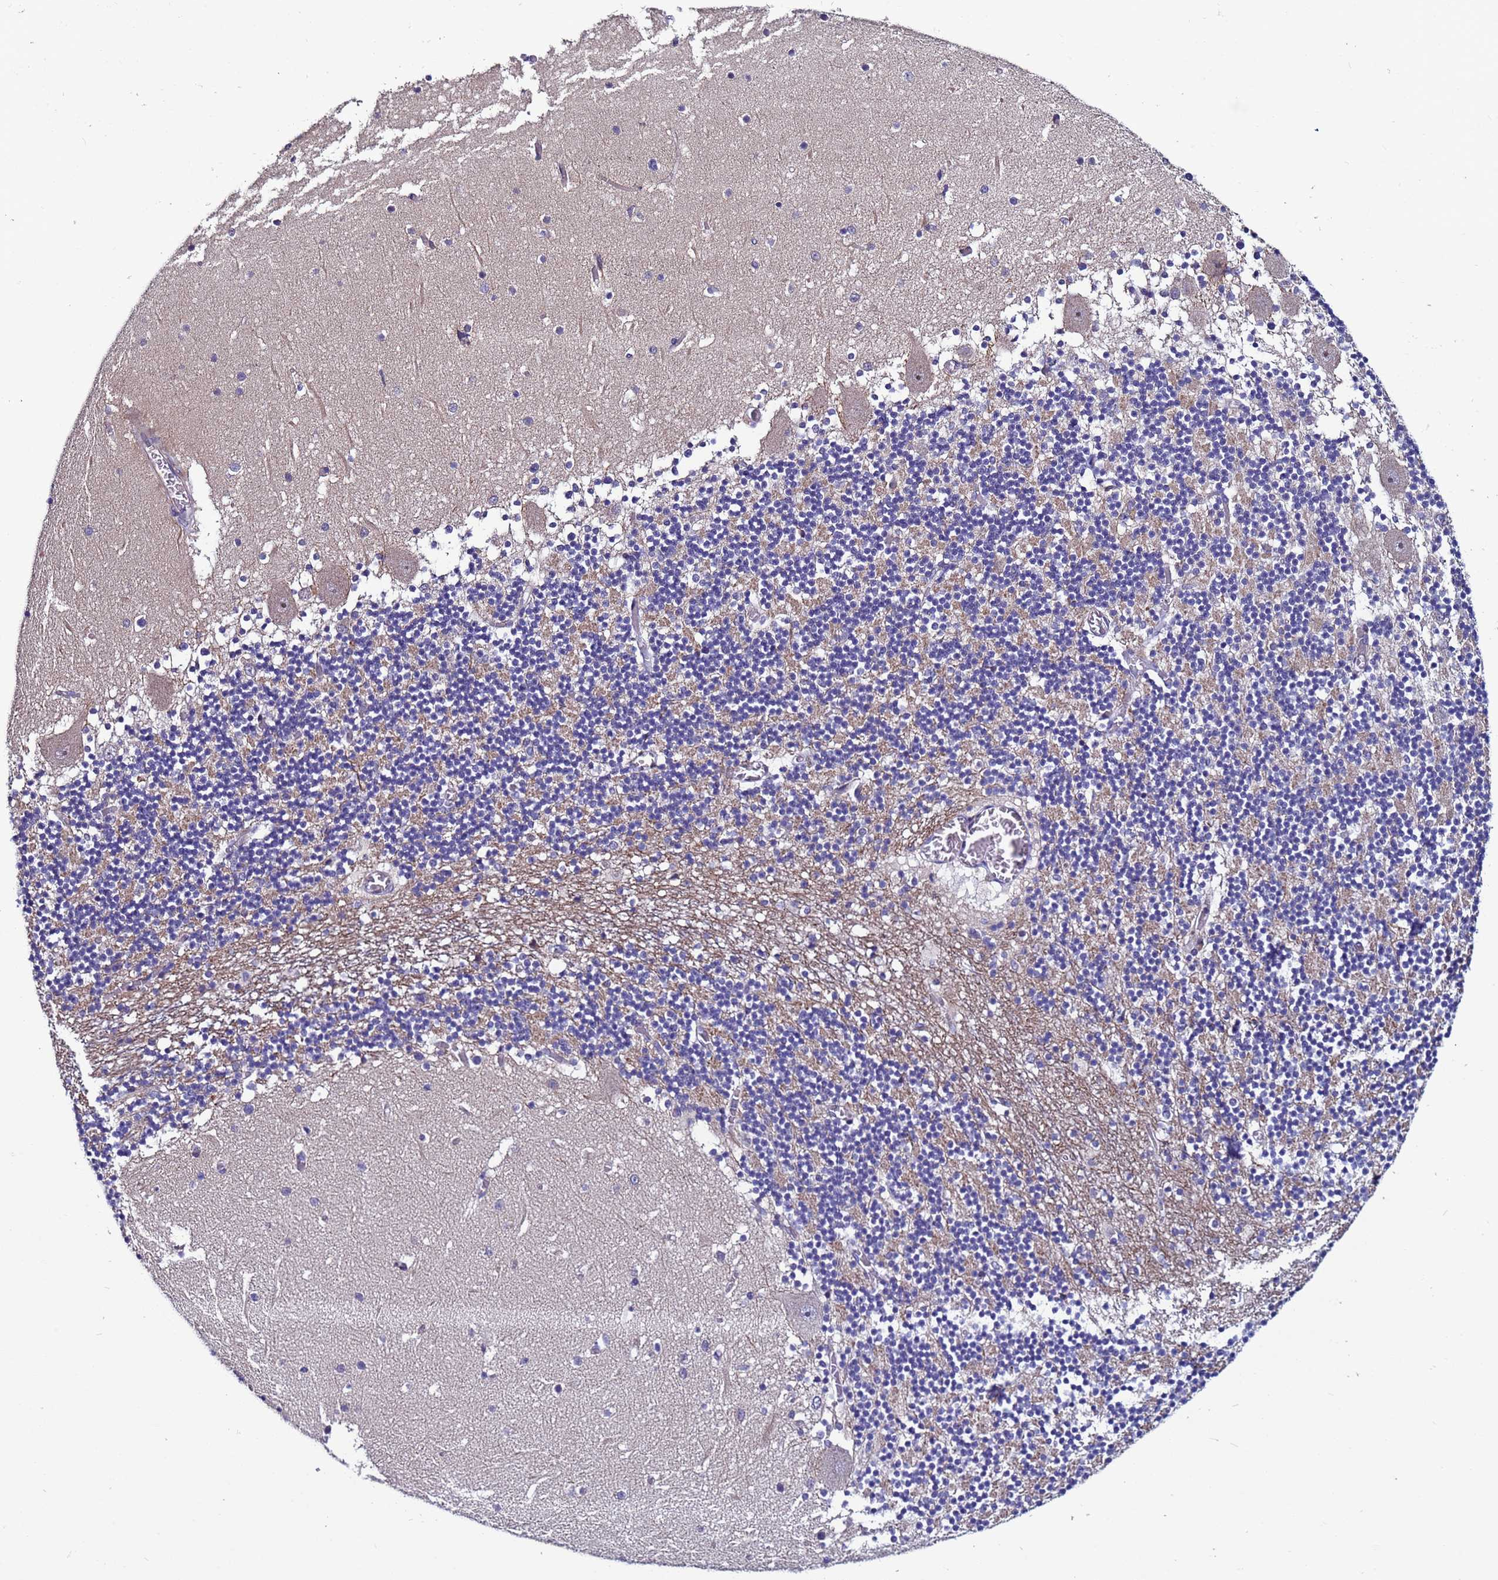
{"staining": {"intensity": "moderate", "quantity": "25%-75%", "location": "cytoplasmic/membranous"}, "tissue": "cerebellum", "cell_type": "Cells in granular layer", "image_type": "normal", "snomed": [{"axis": "morphology", "description": "Normal tissue, NOS"}, {"axis": "topography", "description": "Cerebellum"}], "caption": "A photomicrograph showing moderate cytoplasmic/membranous expression in about 25%-75% of cells in granular layer in benign cerebellum, as visualized by brown immunohistochemical staining.", "gene": "GAREM1", "patient": {"sex": "female", "age": 28}}